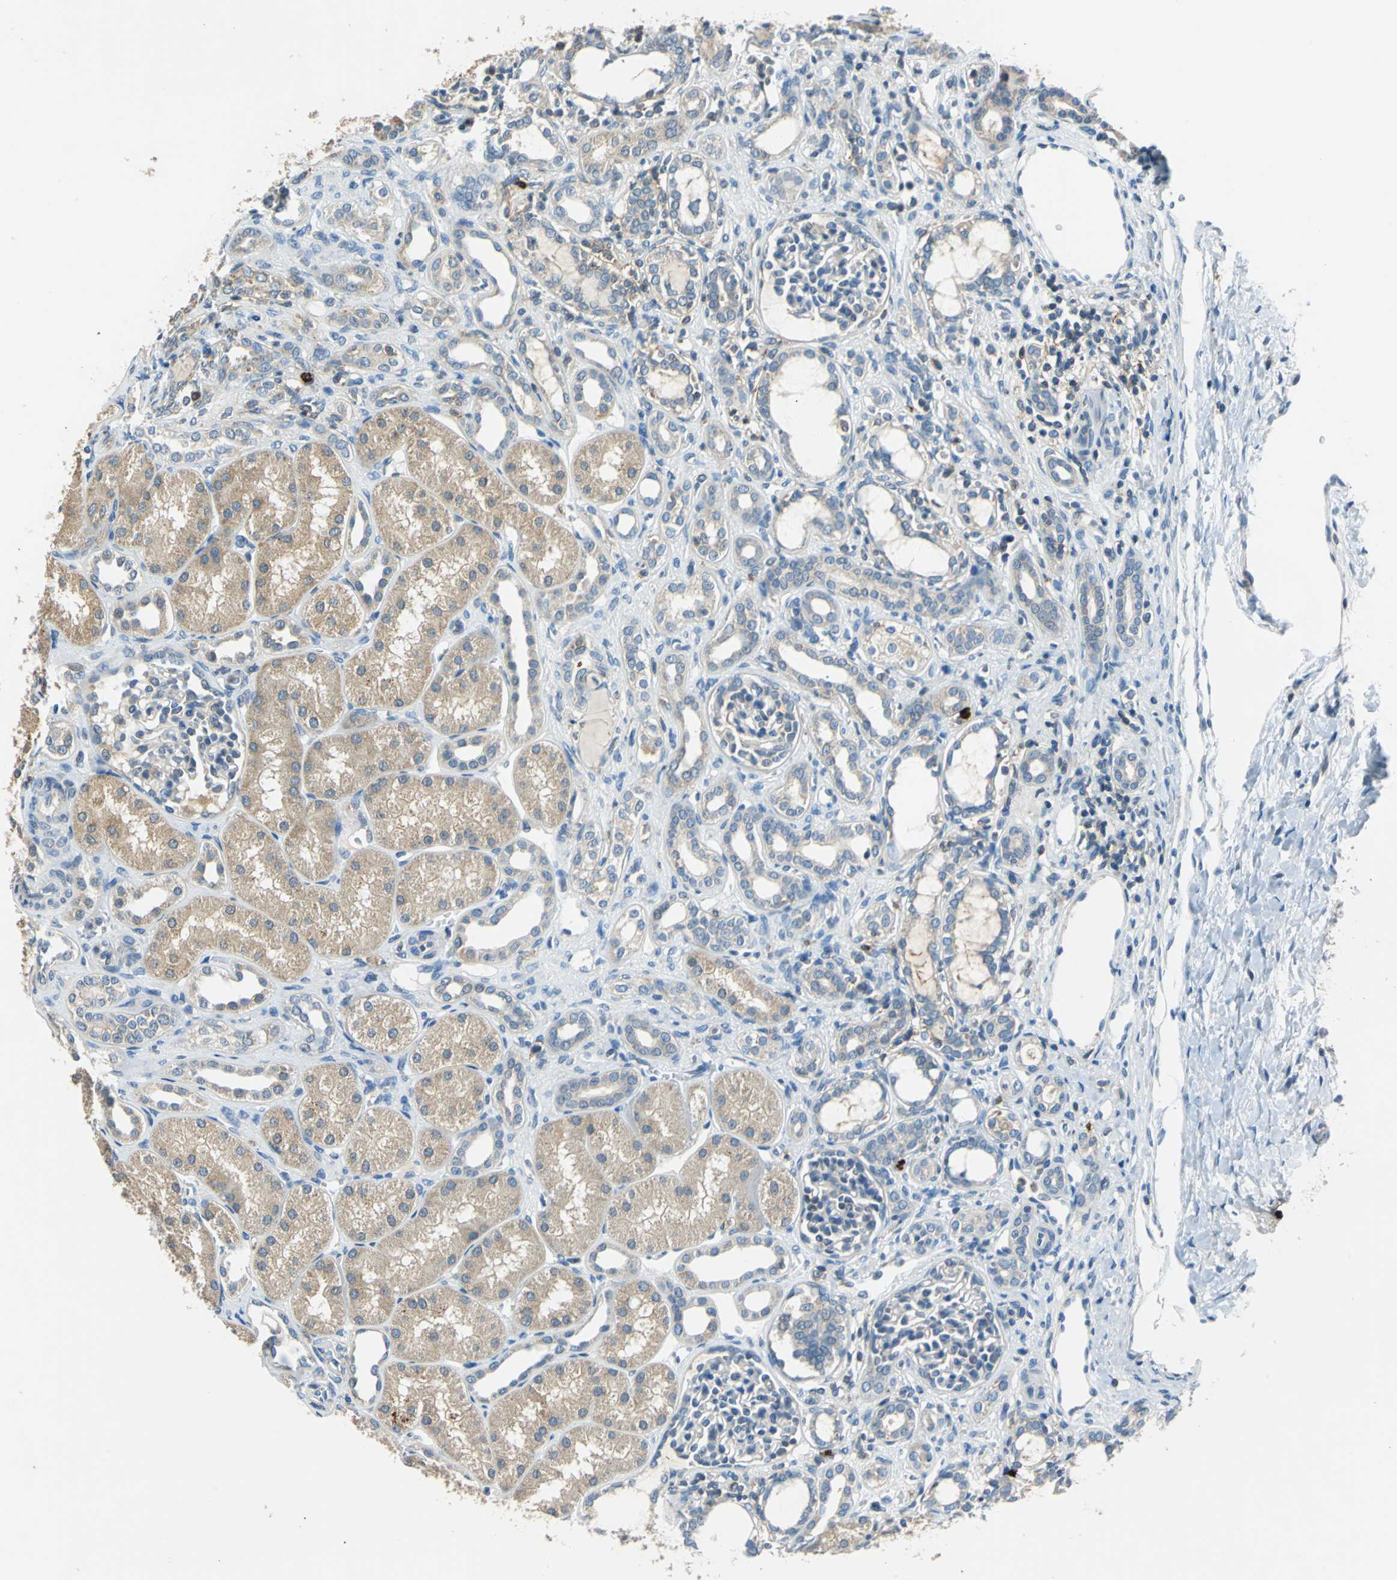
{"staining": {"intensity": "negative", "quantity": "none", "location": "none"}, "tissue": "kidney", "cell_type": "Cells in glomeruli", "image_type": "normal", "snomed": [{"axis": "morphology", "description": "Normal tissue, NOS"}, {"axis": "topography", "description": "Kidney"}], "caption": "The image shows no significant staining in cells in glomeruli of kidney.", "gene": "CPA3", "patient": {"sex": "male", "age": 7}}